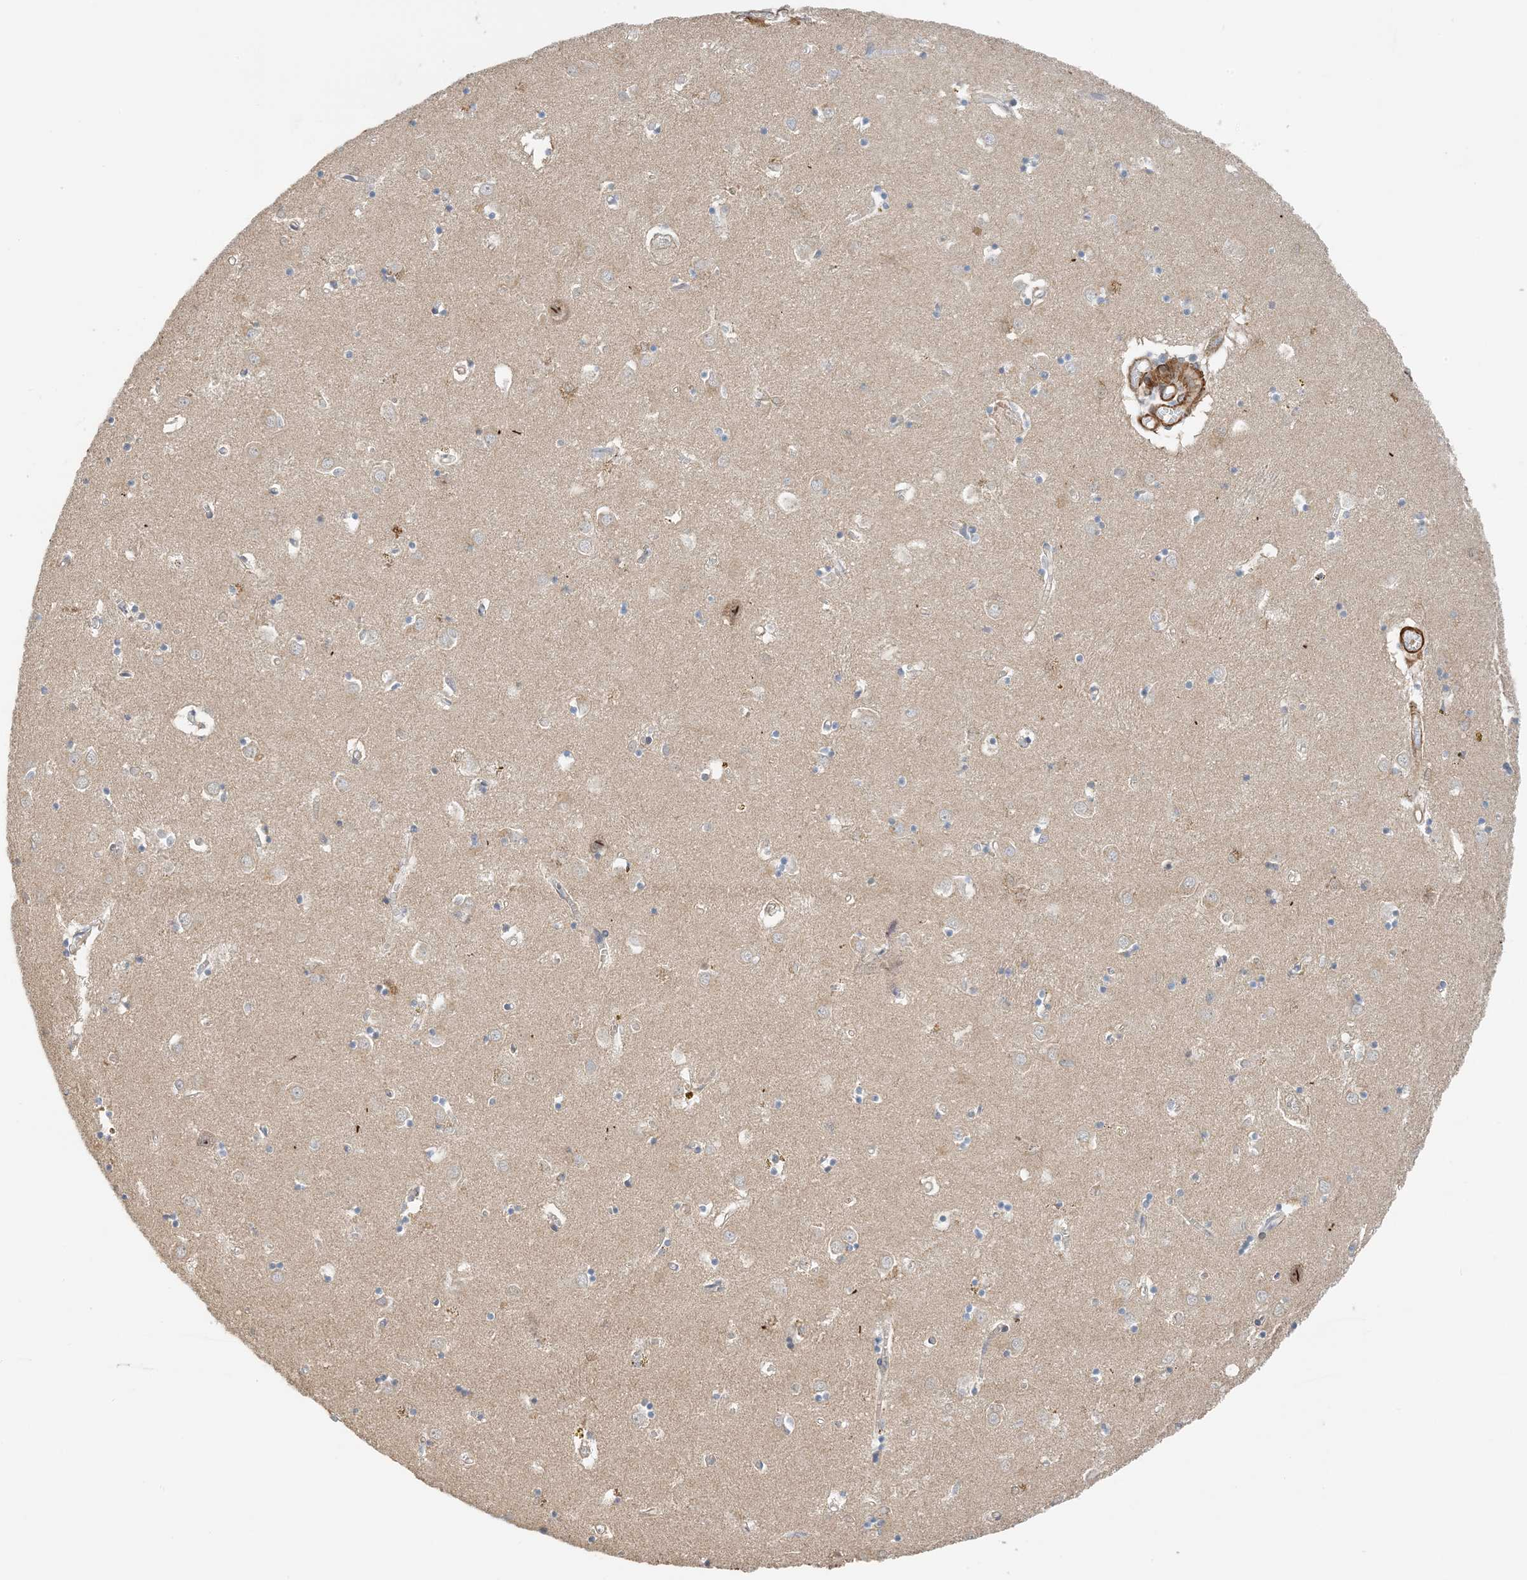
{"staining": {"intensity": "weak", "quantity": "<25%", "location": "cytoplasmic/membranous"}, "tissue": "caudate", "cell_type": "Glial cells", "image_type": "normal", "snomed": [{"axis": "morphology", "description": "Normal tissue, NOS"}, {"axis": "topography", "description": "Lateral ventricle wall"}], "caption": "Glial cells show no significant protein expression in normal caudate. (Brightfield microscopy of DAB IHC at high magnification).", "gene": "KIFBP", "patient": {"sex": "male", "age": 70}}